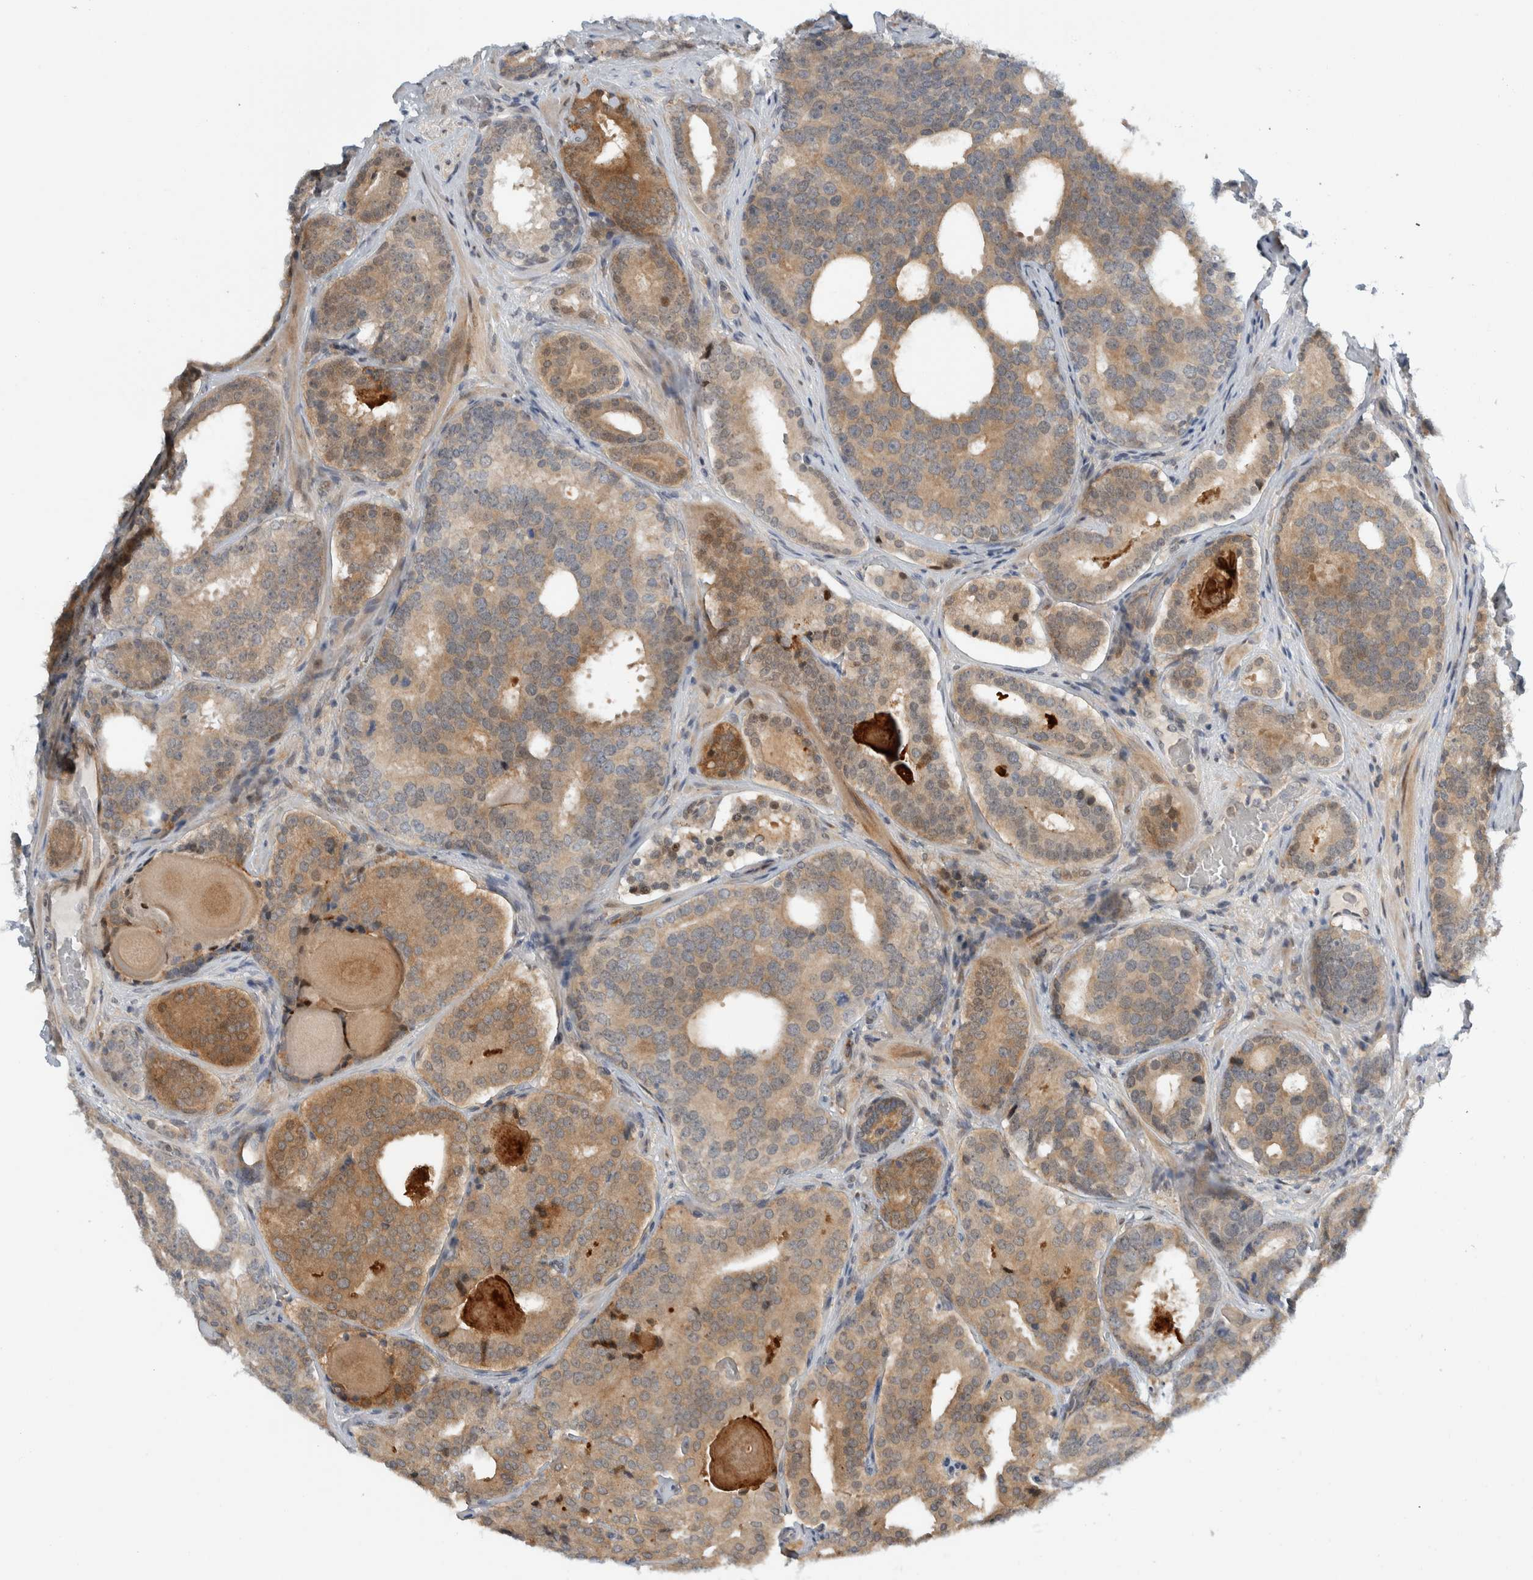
{"staining": {"intensity": "moderate", "quantity": "25%-75%", "location": "cytoplasmic/membranous,nuclear"}, "tissue": "prostate cancer", "cell_type": "Tumor cells", "image_type": "cancer", "snomed": [{"axis": "morphology", "description": "Adenocarcinoma, High grade"}, {"axis": "topography", "description": "Prostate"}], "caption": "Immunohistochemical staining of prostate cancer (high-grade adenocarcinoma) shows moderate cytoplasmic/membranous and nuclear protein positivity in about 25%-75% of tumor cells. (DAB IHC, brown staining for protein, blue staining for nuclei).", "gene": "NCR3LG1", "patient": {"sex": "male", "age": 60}}